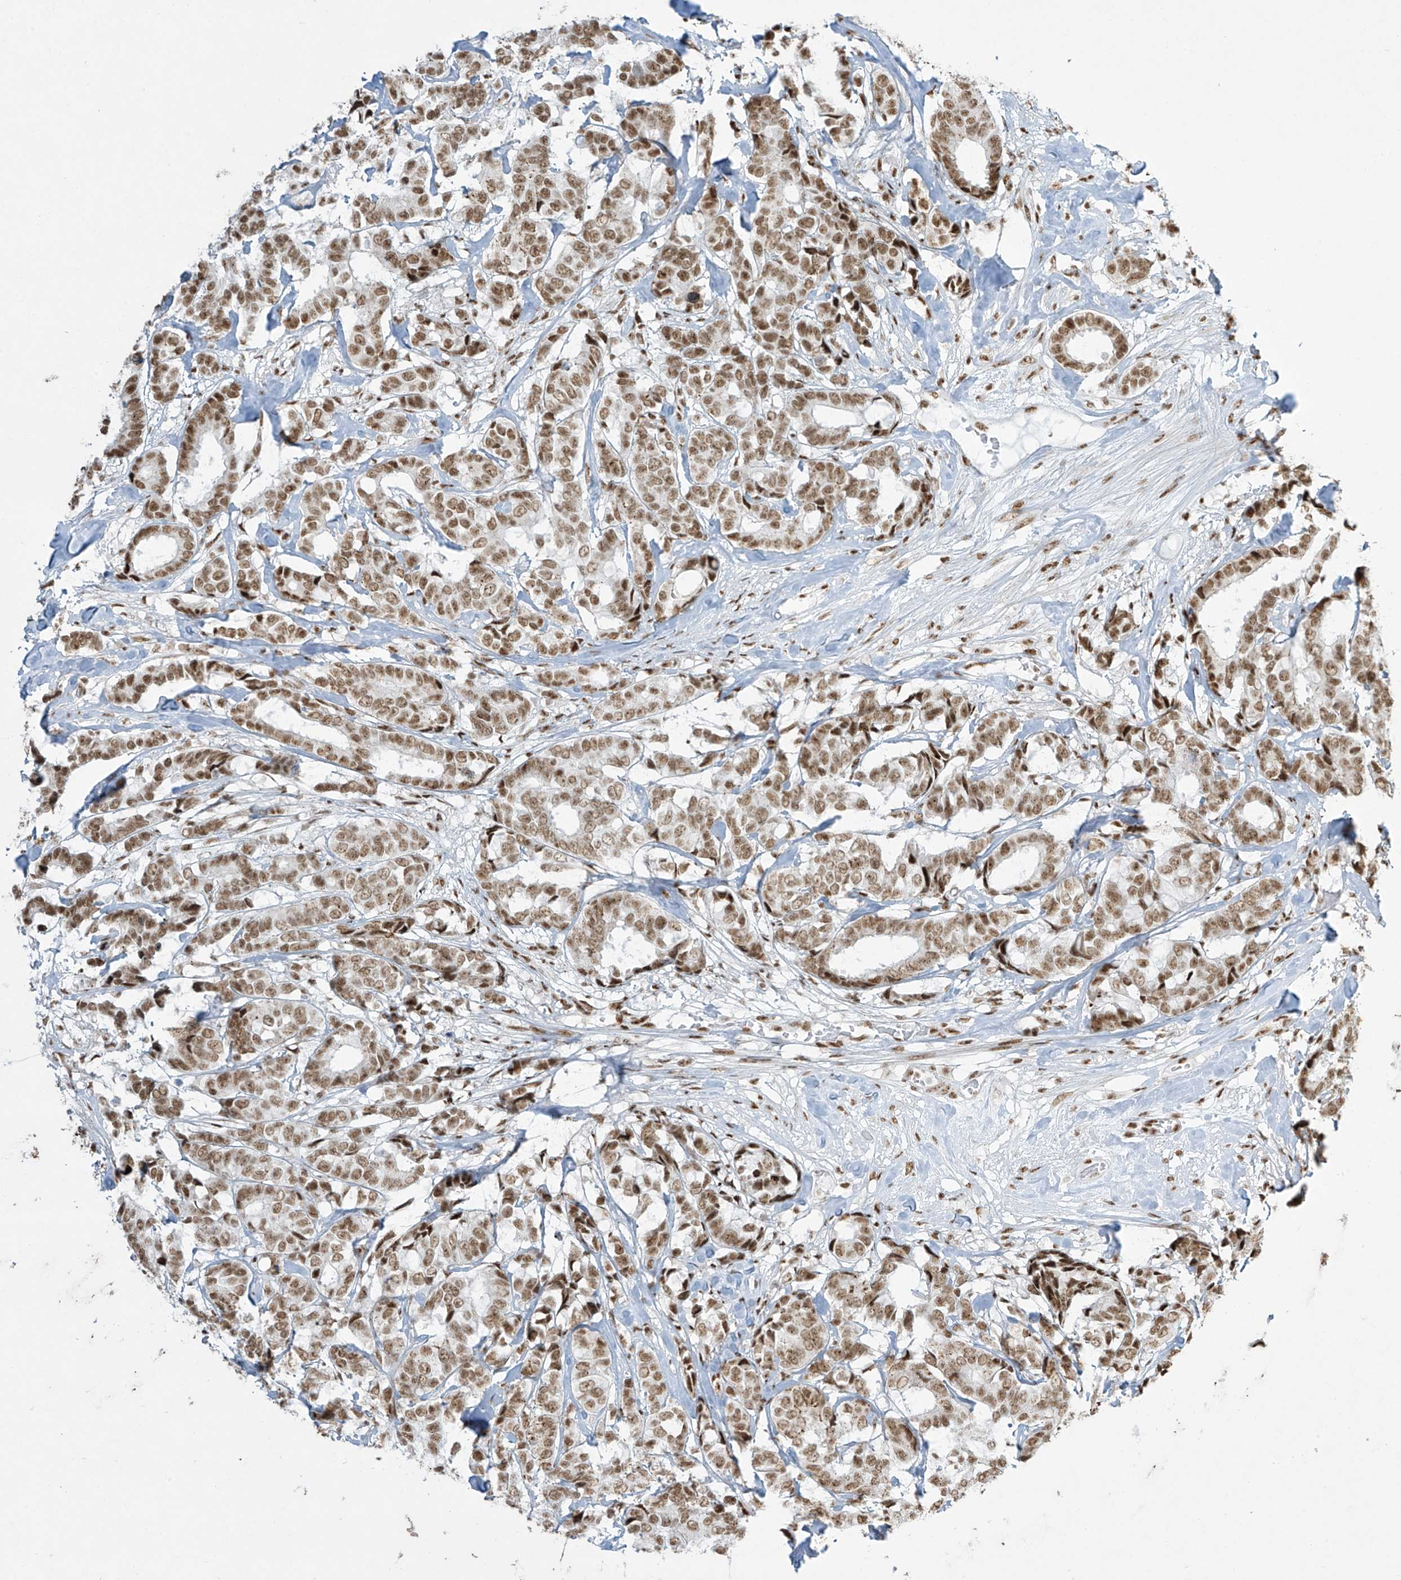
{"staining": {"intensity": "moderate", "quantity": ">75%", "location": "nuclear"}, "tissue": "breast cancer", "cell_type": "Tumor cells", "image_type": "cancer", "snomed": [{"axis": "morphology", "description": "Duct carcinoma"}, {"axis": "topography", "description": "Breast"}], "caption": "A photomicrograph of breast cancer stained for a protein exhibits moderate nuclear brown staining in tumor cells.", "gene": "MS4A6A", "patient": {"sex": "female", "age": 87}}